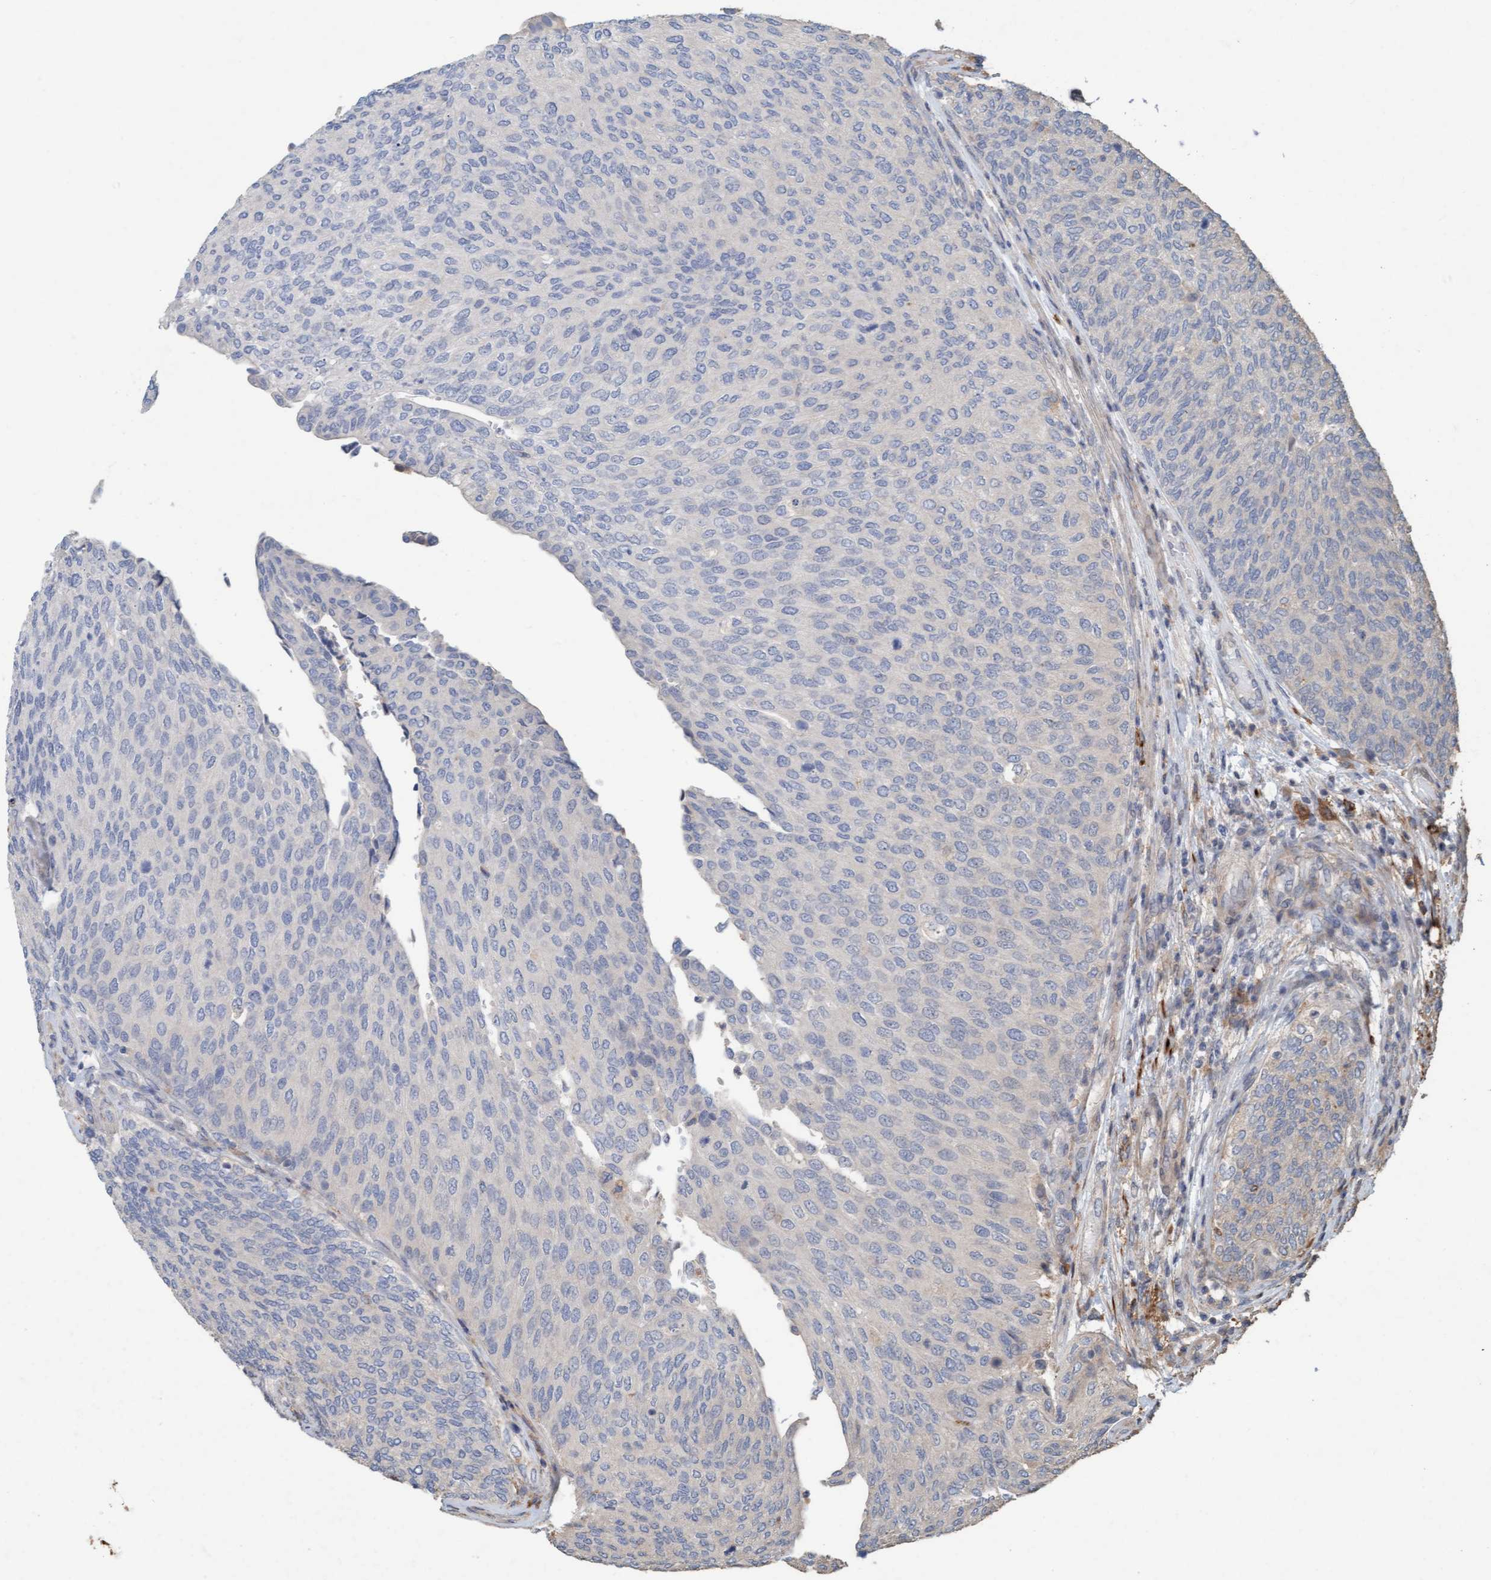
{"staining": {"intensity": "negative", "quantity": "none", "location": "none"}, "tissue": "urothelial cancer", "cell_type": "Tumor cells", "image_type": "cancer", "snomed": [{"axis": "morphology", "description": "Urothelial carcinoma, Low grade"}, {"axis": "topography", "description": "Urinary bladder"}], "caption": "Photomicrograph shows no significant protein staining in tumor cells of urothelial cancer. (DAB IHC visualized using brightfield microscopy, high magnification).", "gene": "LONRF1", "patient": {"sex": "female", "age": 79}}